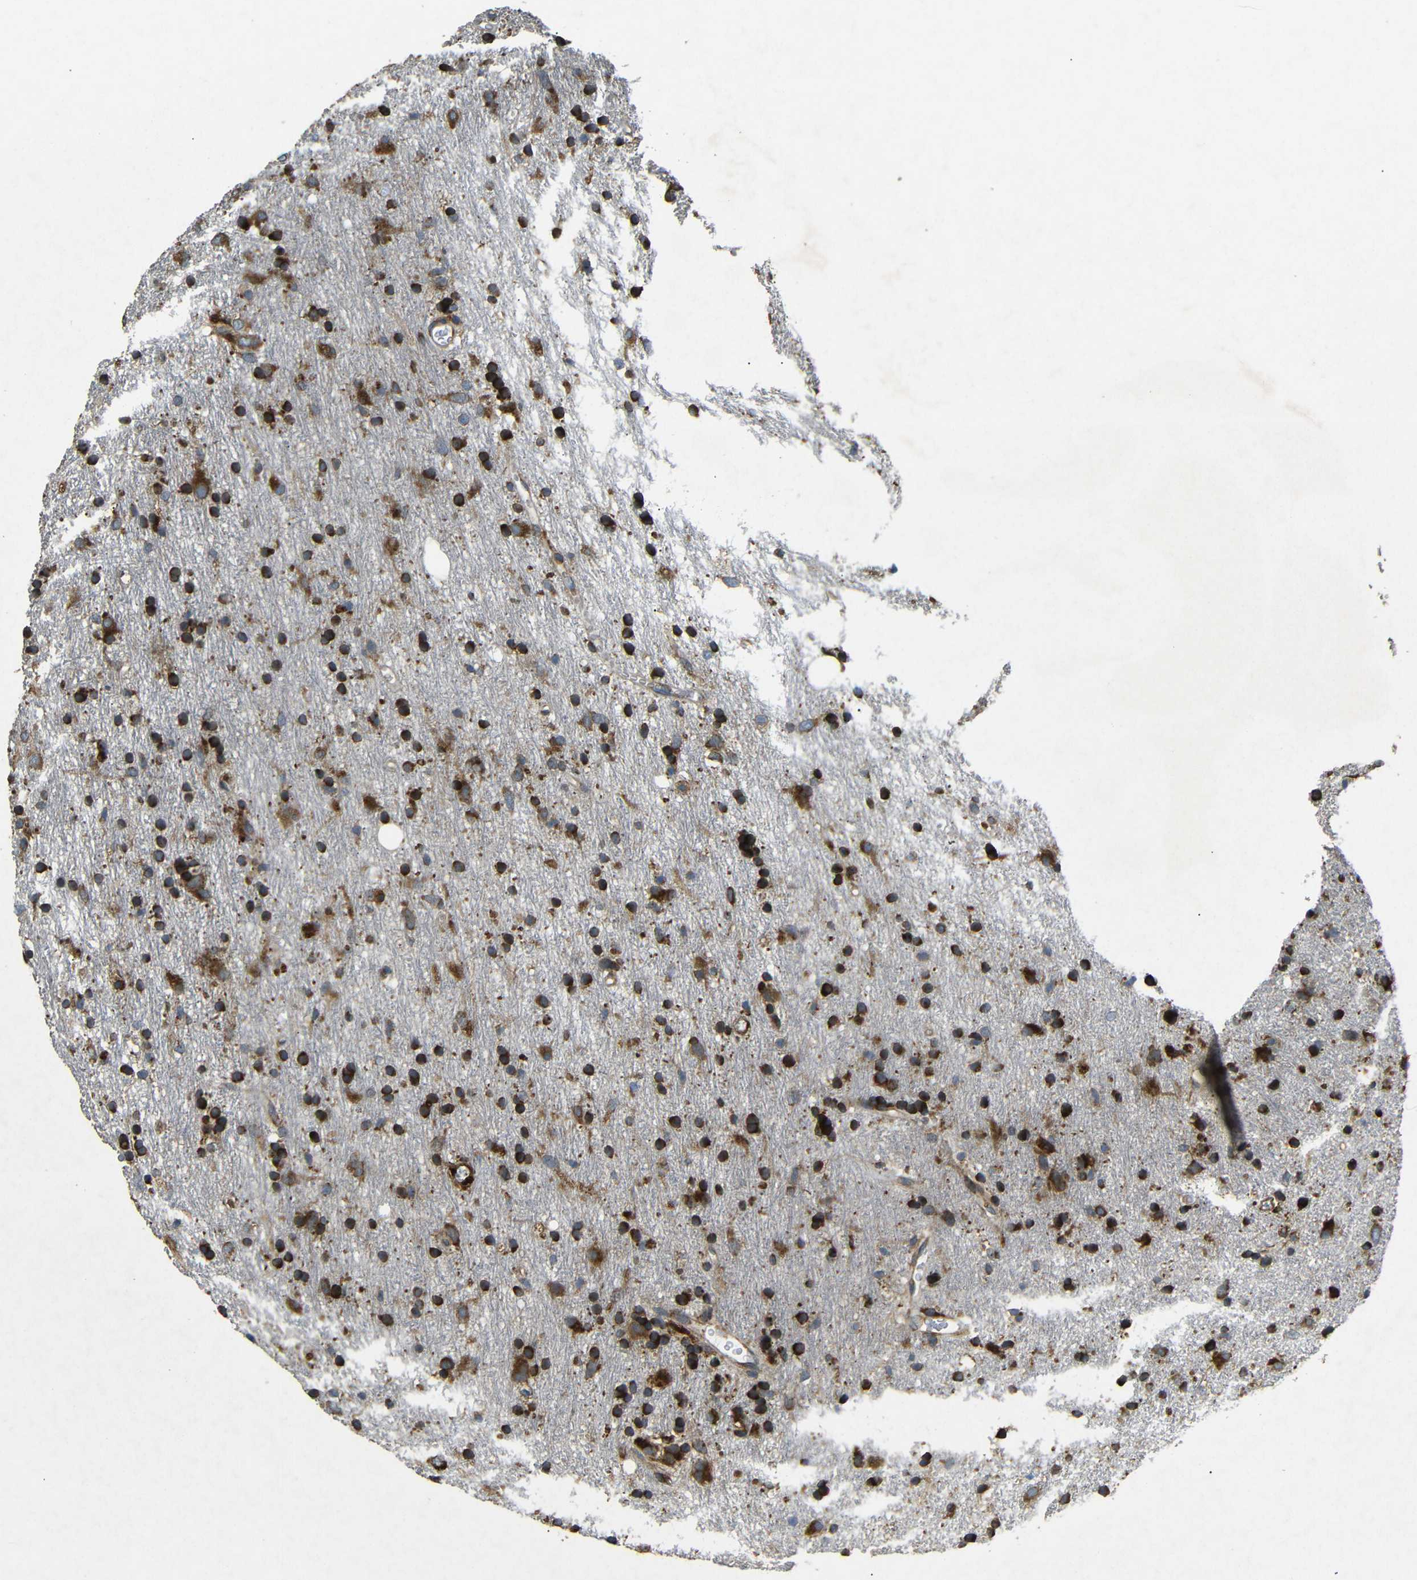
{"staining": {"intensity": "strong", "quantity": ">75%", "location": "cytoplasmic/membranous"}, "tissue": "glioma", "cell_type": "Tumor cells", "image_type": "cancer", "snomed": [{"axis": "morphology", "description": "Glioma, malignant, Low grade"}, {"axis": "topography", "description": "Brain"}], "caption": "Glioma stained with a brown dye exhibits strong cytoplasmic/membranous positive expression in about >75% of tumor cells.", "gene": "BTF3", "patient": {"sex": "male", "age": 77}}